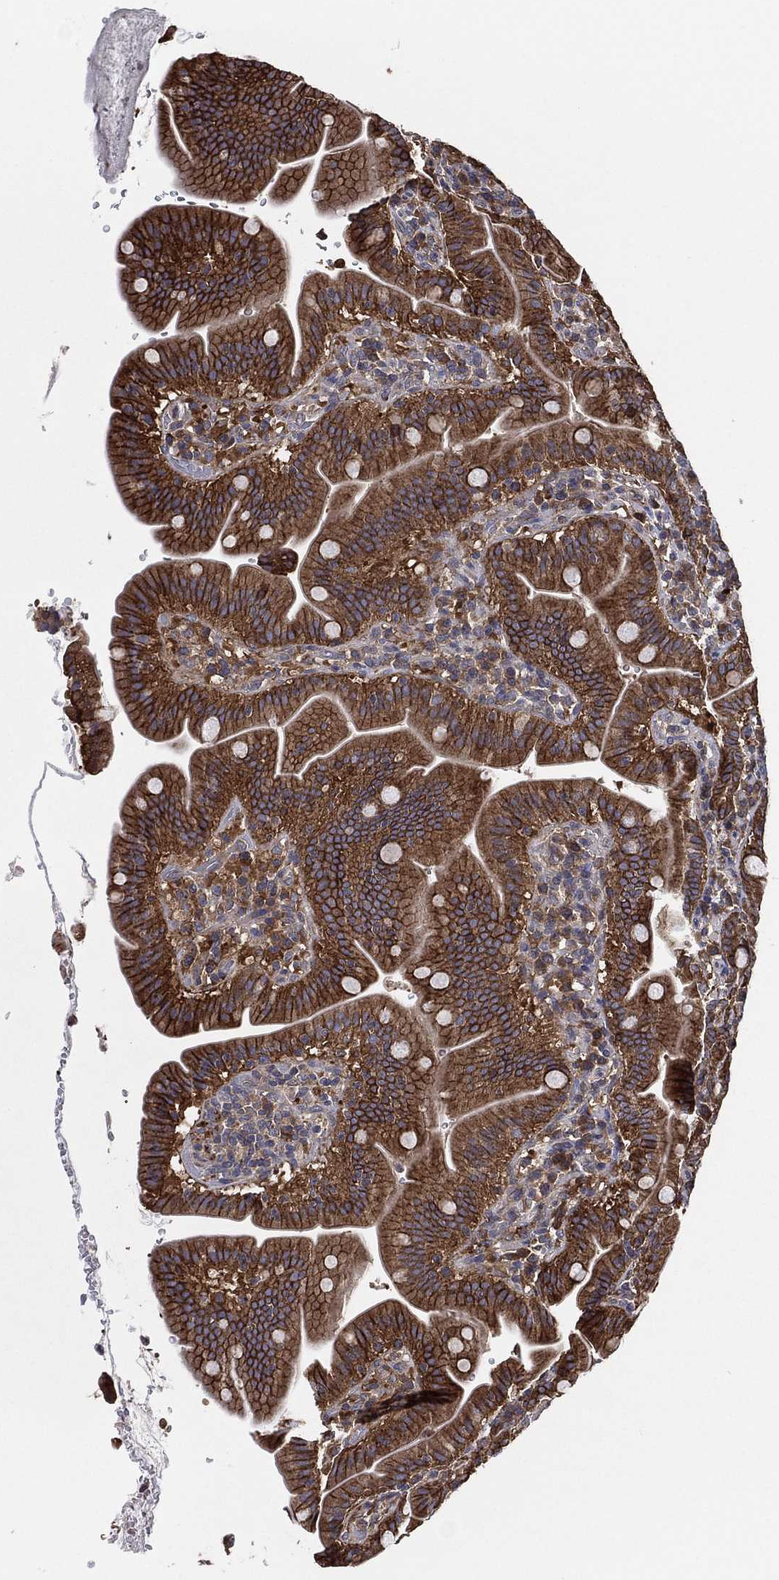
{"staining": {"intensity": "strong", "quantity": "25%-75%", "location": "cytoplasmic/membranous"}, "tissue": "small intestine", "cell_type": "Glandular cells", "image_type": "normal", "snomed": [{"axis": "morphology", "description": "Normal tissue, NOS"}, {"axis": "topography", "description": "Small intestine"}], "caption": "This image demonstrates IHC staining of normal human small intestine, with high strong cytoplasmic/membranous positivity in about 25%-75% of glandular cells.", "gene": "SMPD3", "patient": {"sex": "male", "age": 26}}